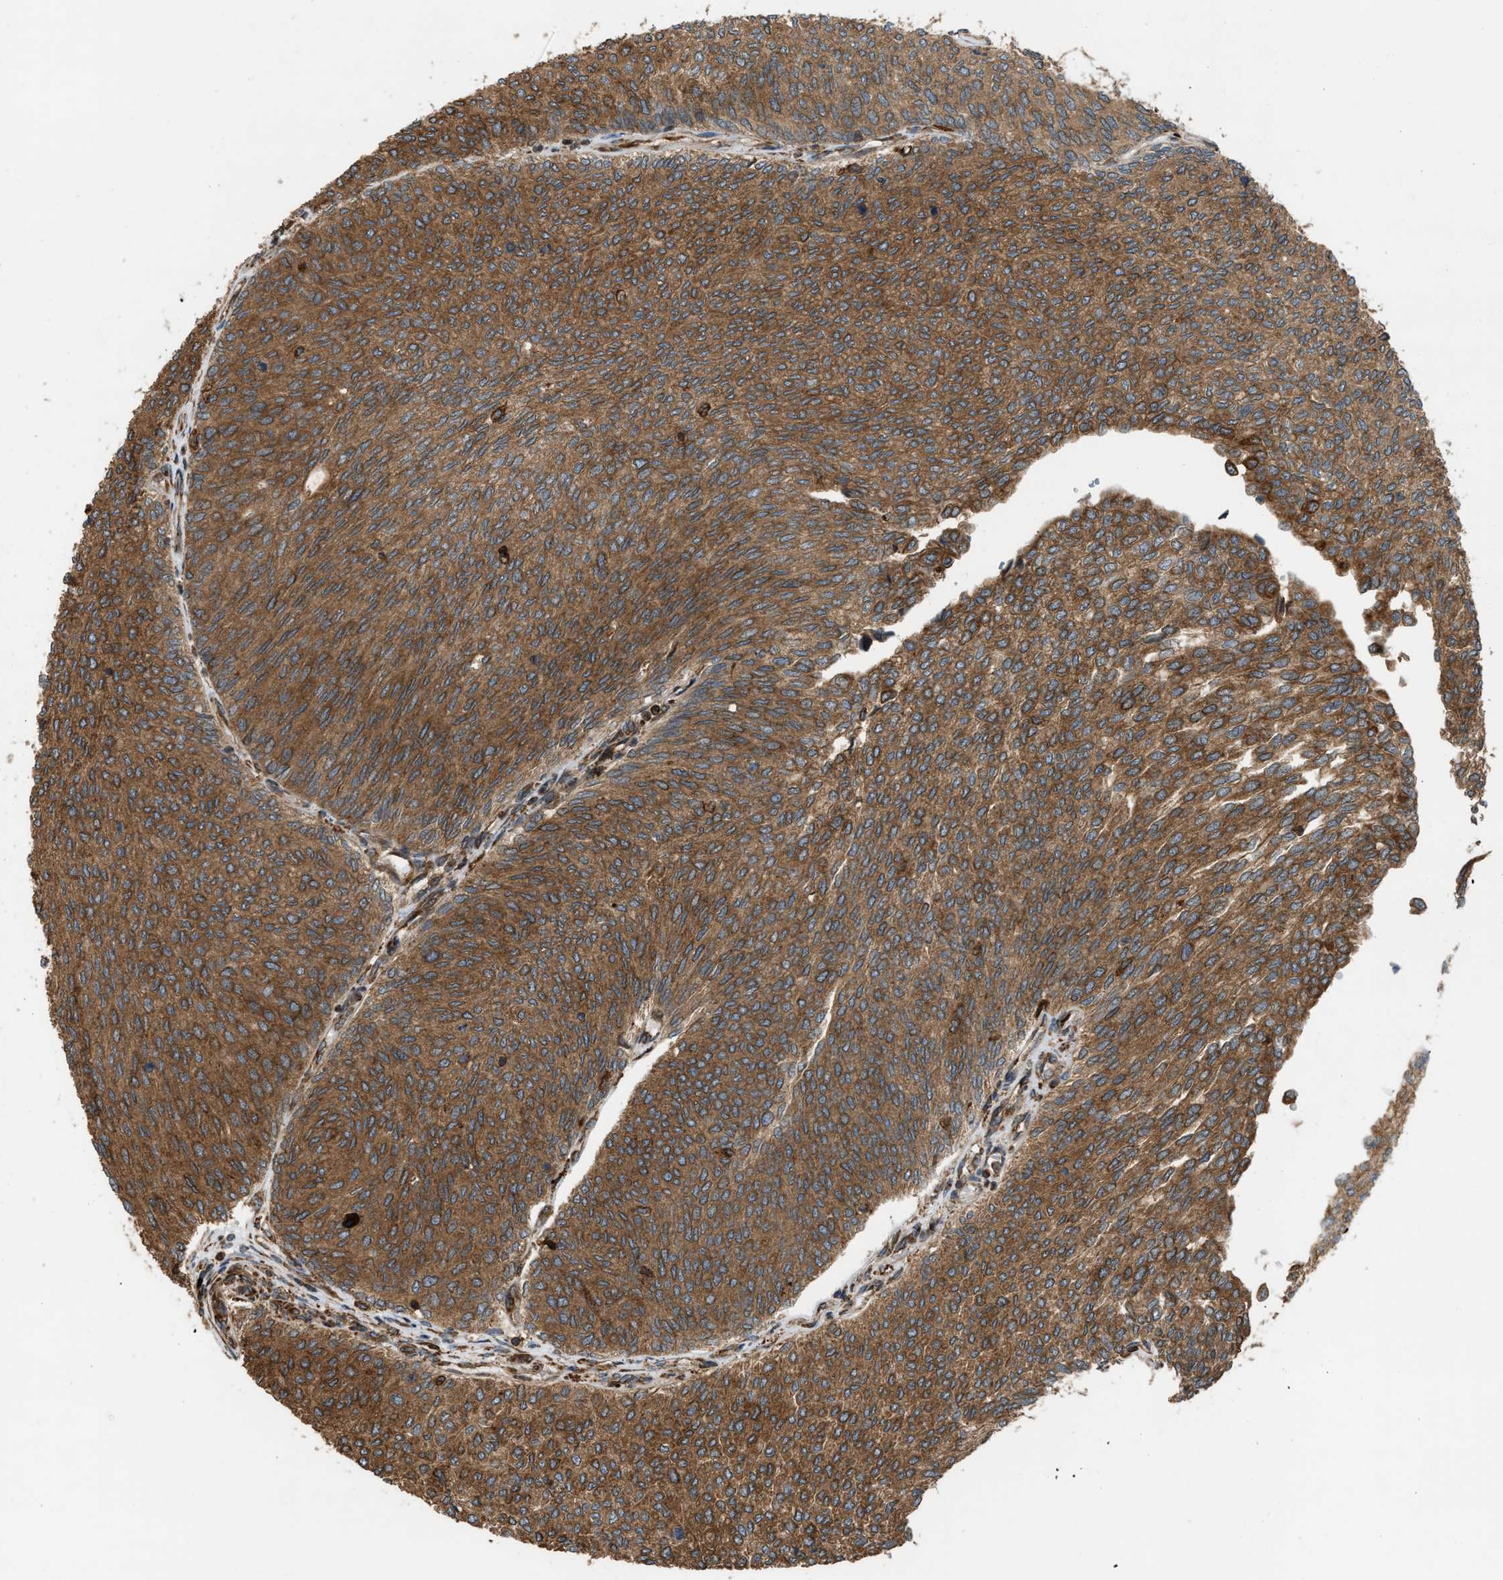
{"staining": {"intensity": "strong", "quantity": ">75%", "location": "cytoplasmic/membranous"}, "tissue": "urothelial cancer", "cell_type": "Tumor cells", "image_type": "cancer", "snomed": [{"axis": "morphology", "description": "Urothelial carcinoma, Low grade"}, {"axis": "topography", "description": "Urinary bladder"}], "caption": "DAB (3,3'-diaminobenzidine) immunohistochemical staining of urothelial cancer reveals strong cytoplasmic/membranous protein expression in approximately >75% of tumor cells. (DAB (3,3'-diaminobenzidine) IHC with brightfield microscopy, high magnification).", "gene": "BAIAP2L1", "patient": {"sex": "female", "age": 79}}